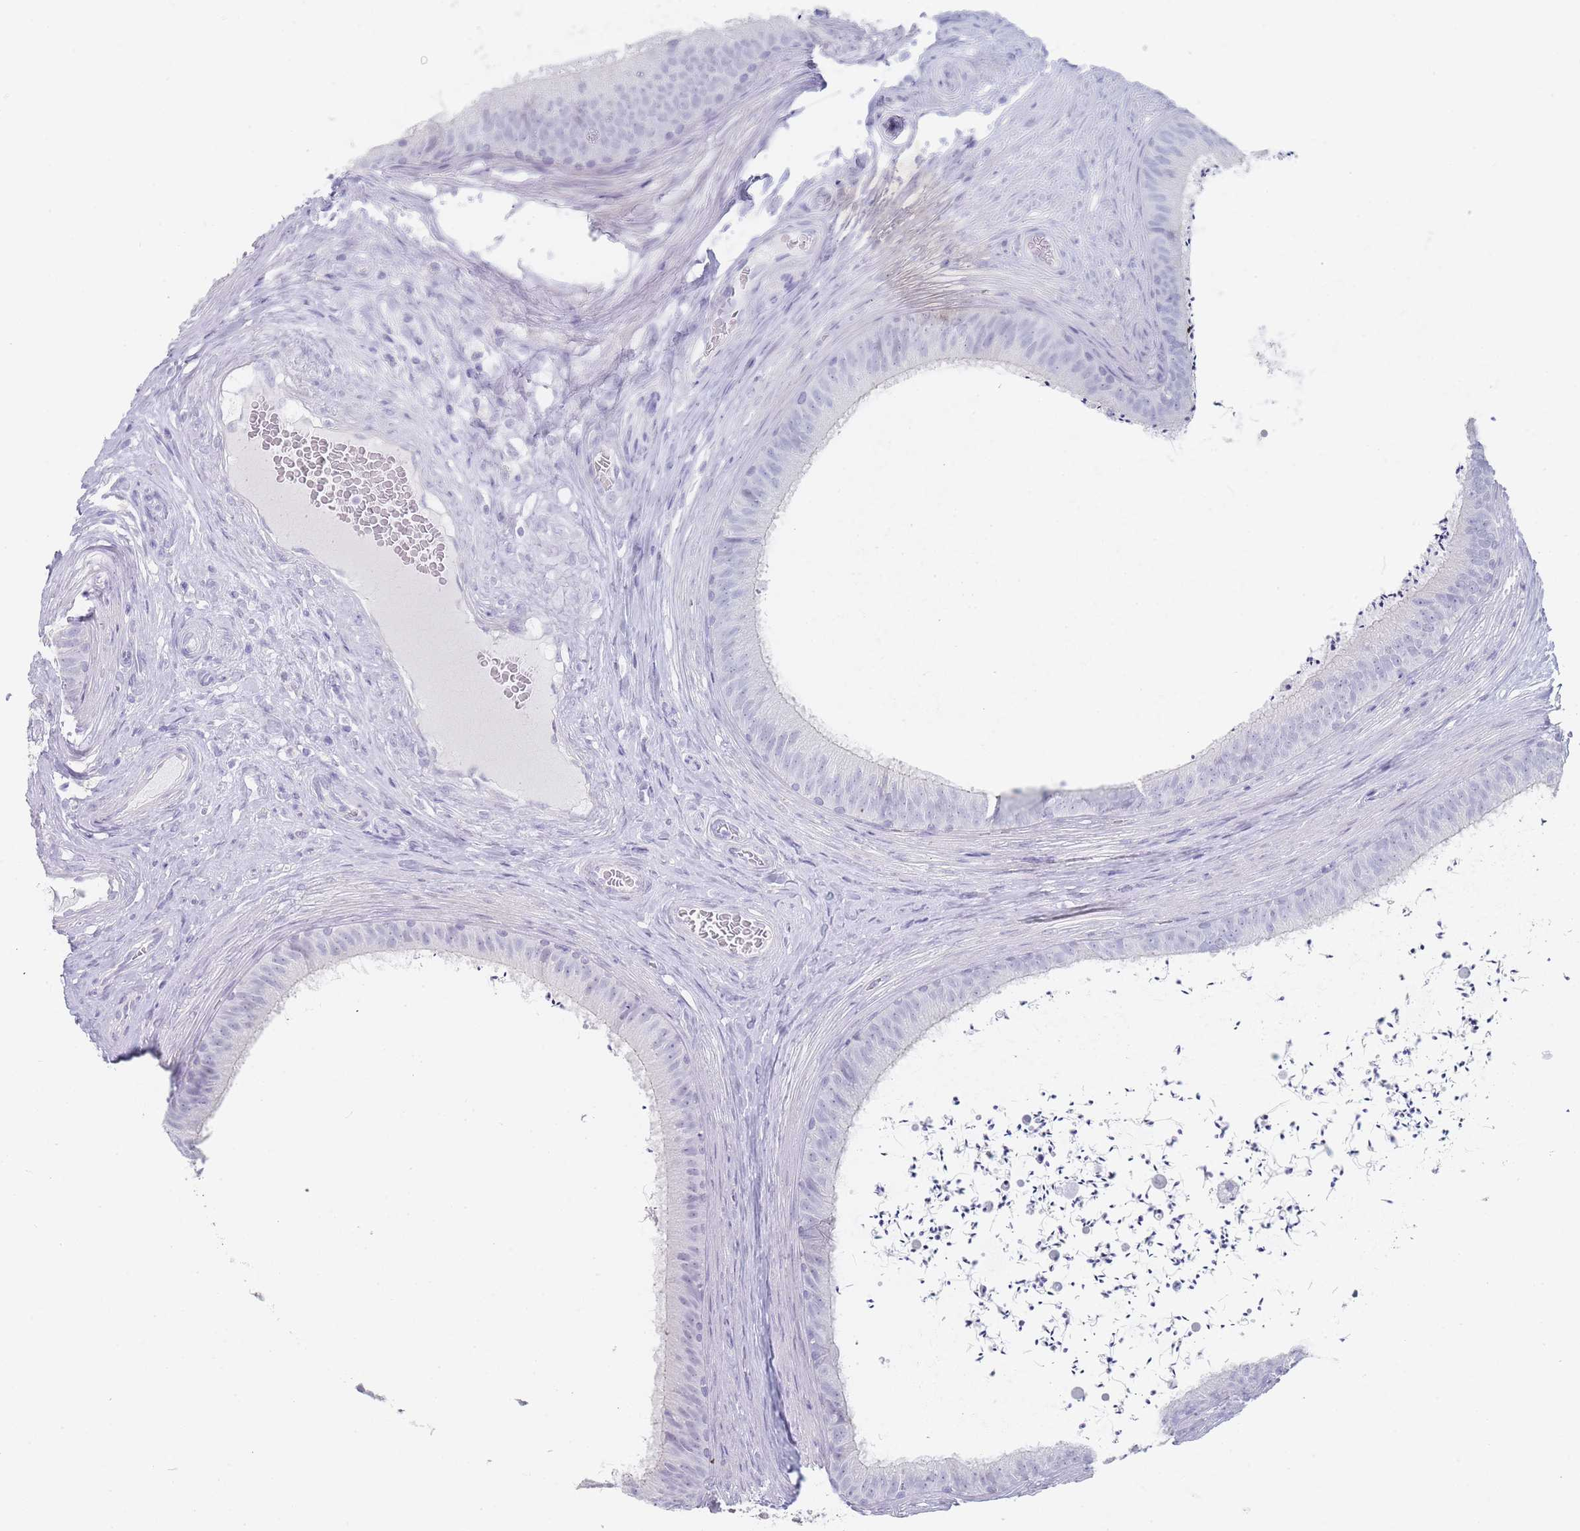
{"staining": {"intensity": "negative", "quantity": "none", "location": "none"}, "tissue": "epididymis", "cell_type": "Glandular cells", "image_type": "normal", "snomed": [{"axis": "morphology", "description": "Normal tissue, NOS"}, {"axis": "topography", "description": "Testis"}, {"axis": "topography", "description": "Epididymis"}], "caption": "This is an IHC image of unremarkable human epididymis. There is no staining in glandular cells.", "gene": "IMPG1", "patient": {"sex": "male", "age": 41}}